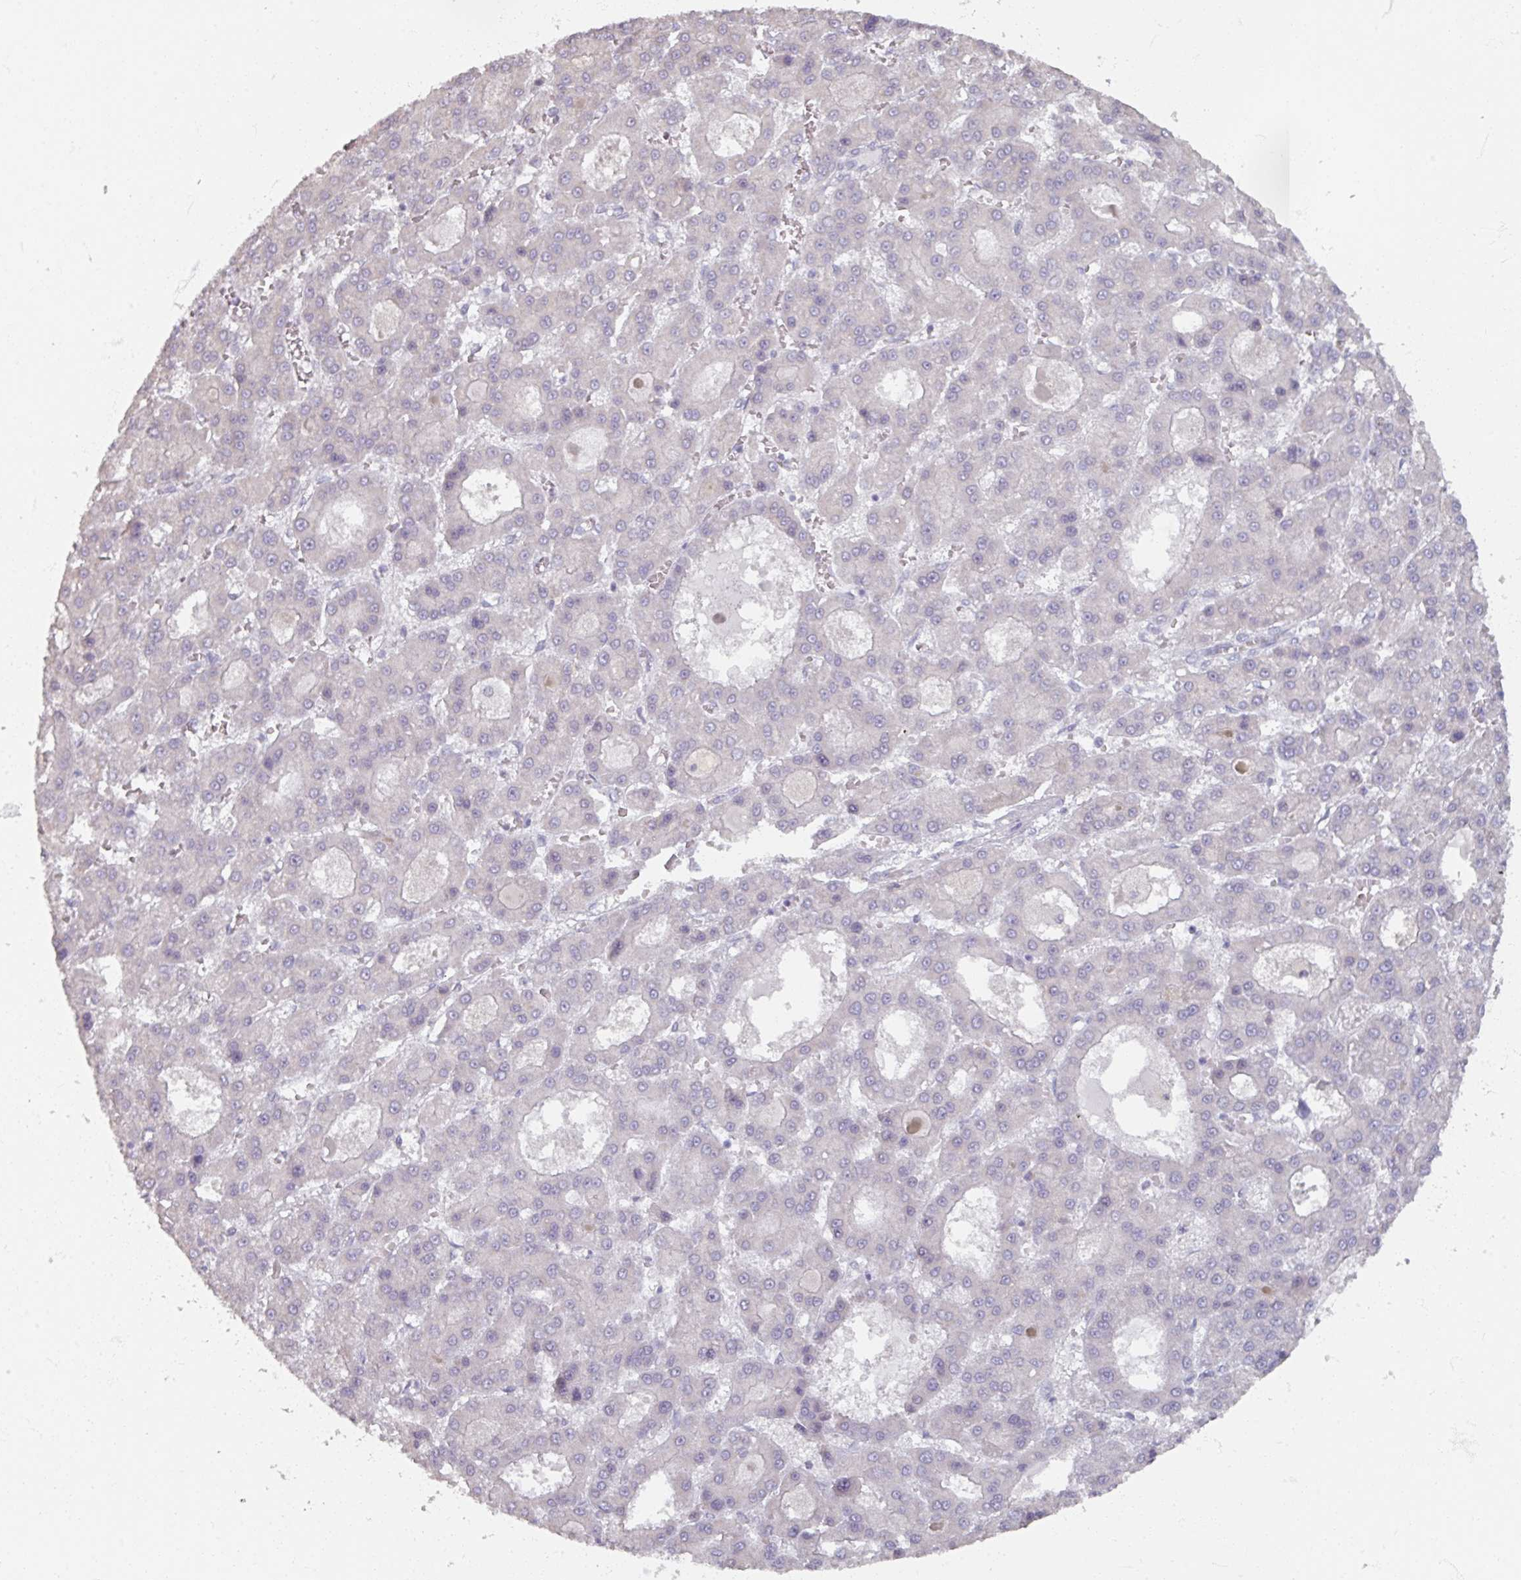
{"staining": {"intensity": "negative", "quantity": "none", "location": "none"}, "tissue": "liver cancer", "cell_type": "Tumor cells", "image_type": "cancer", "snomed": [{"axis": "morphology", "description": "Carcinoma, Hepatocellular, NOS"}, {"axis": "topography", "description": "Liver"}], "caption": "Immunohistochemistry of human liver hepatocellular carcinoma demonstrates no staining in tumor cells.", "gene": "SOX11", "patient": {"sex": "male", "age": 70}}